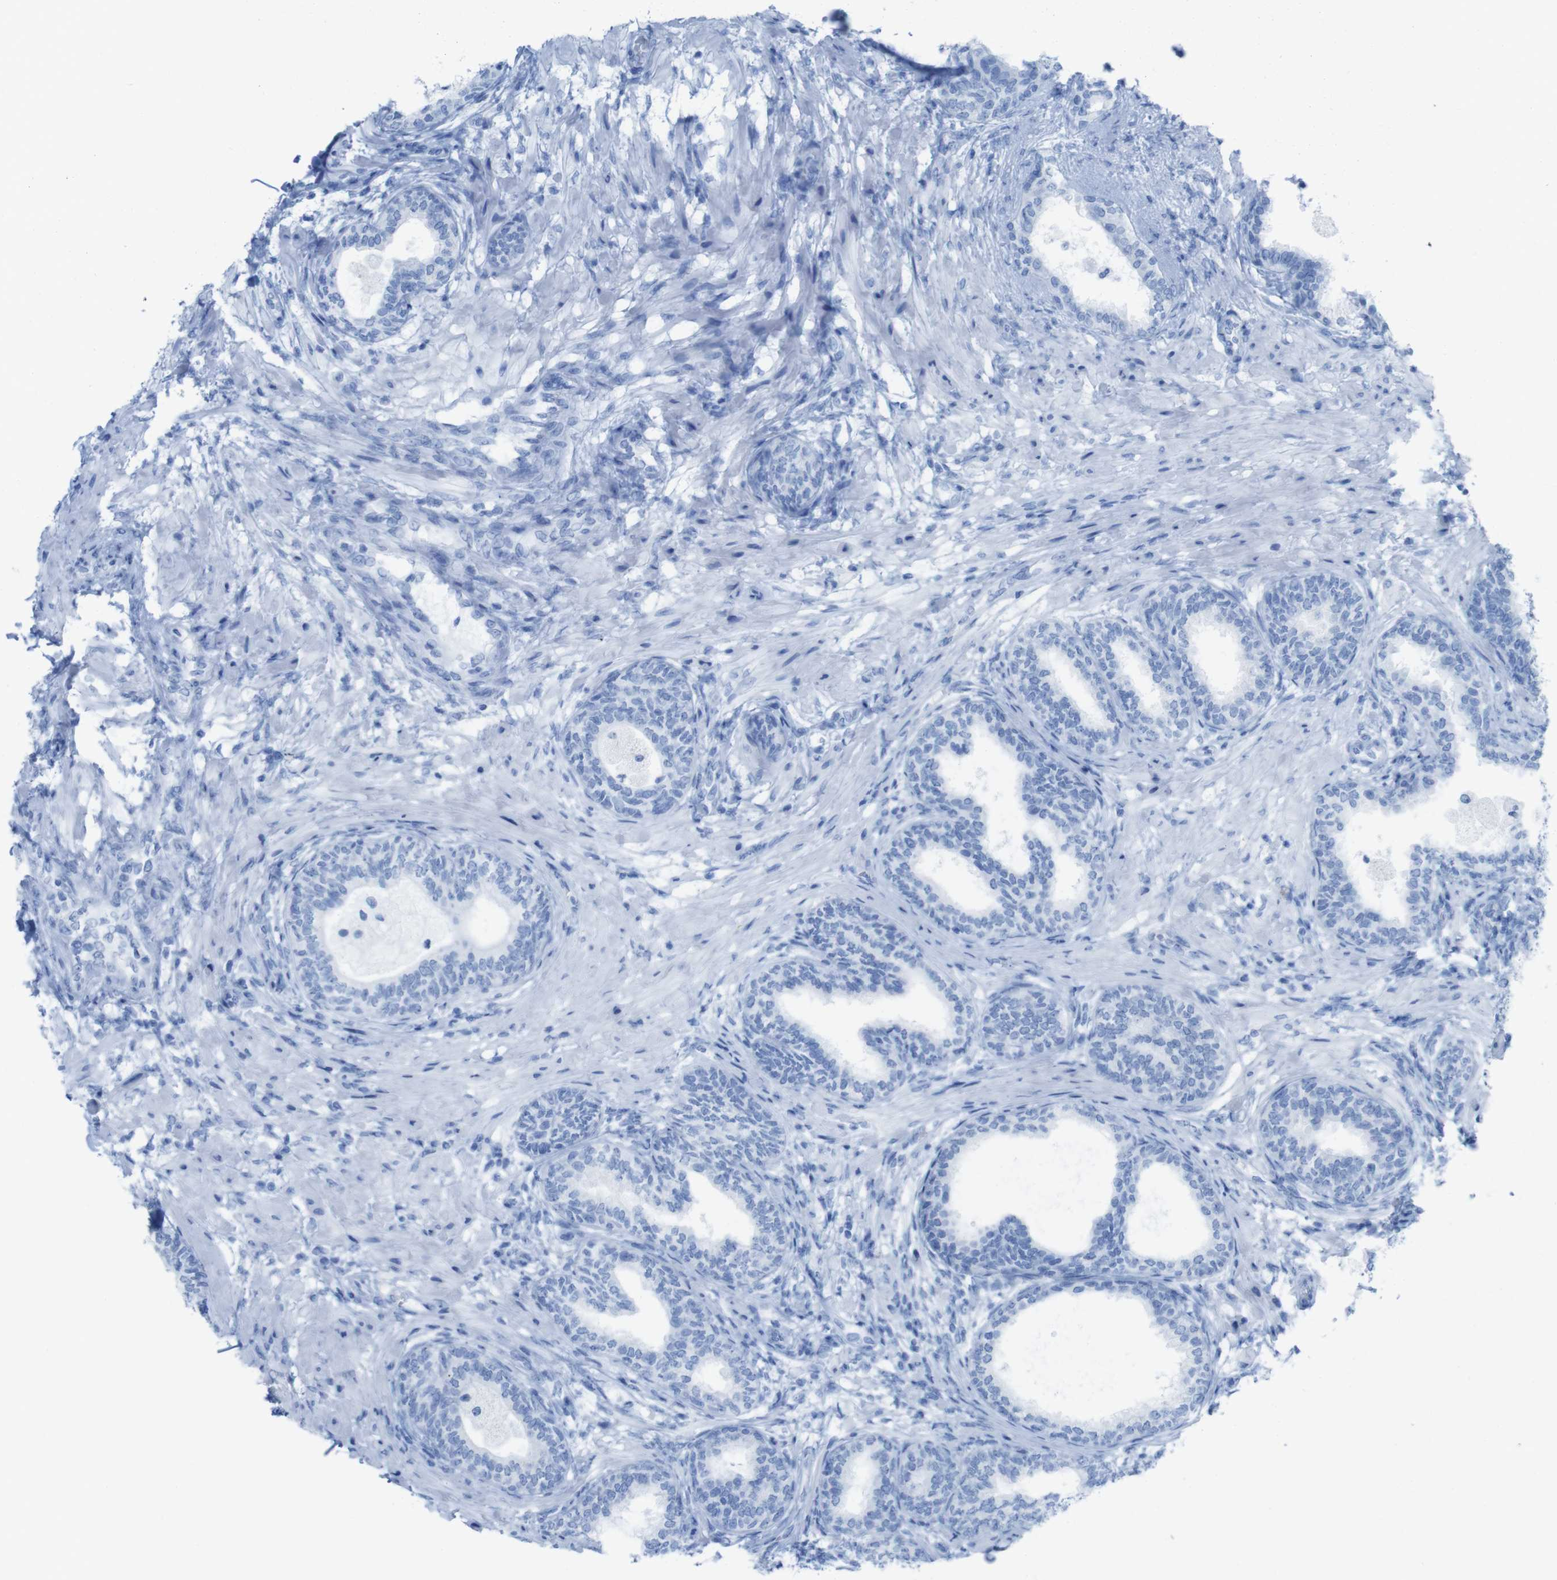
{"staining": {"intensity": "negative", "quantity": "none", "location": "none"}, "tissue": "prostate", "cell_type": "Glandular cells", "image_type": "normal", "snomed": [{"axis": "morphology", "description": "Normal tissue, NOS"}, {"axis": "topography", "description": "Prostate"}], "caption": "This is an IHC image of normal human prostate. There is no expression in glandular cells.", "gene": "MYH7", "patient": {"sex": "male", "age": 76}}